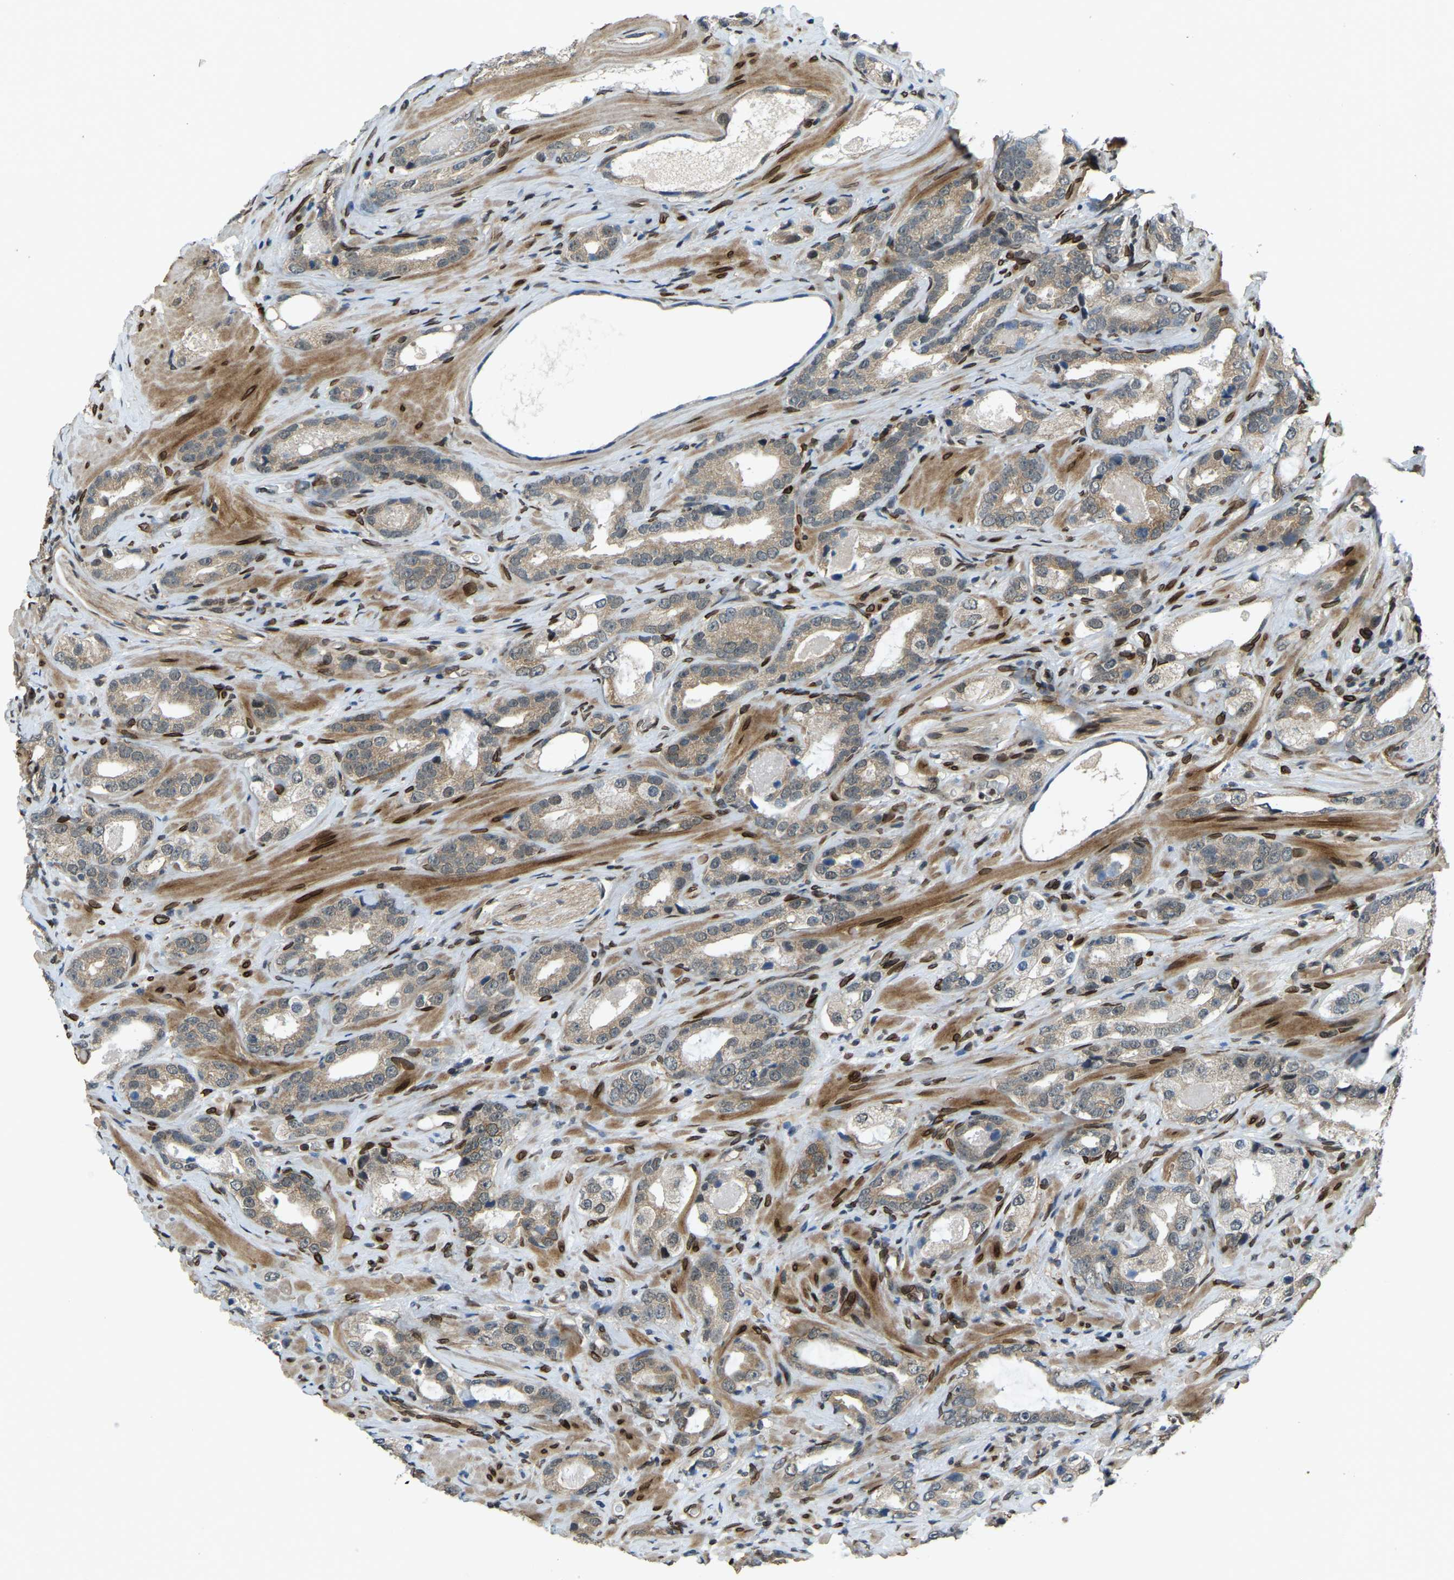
{"staining": {"intensity": "weak", "quantity": "25%-75%", "location": "cytoplasmic/membranous"}, "tissue": "prostate cancer", "cell_type": "Tumor cells", "image_type": "cancer", "snomed": [{"axis": "morphology", "description": "Adenocarcinoma, High grade"}, {"axis": "topography", "description": "Prostate"}], "caption": "This micrograph shows immunohistochemistry staining of prostate cancer (high-grade adenocarcinoma), with low weak cytoplasmic/membranous staining in about 25%-75% of tumor cells.", "gene": "SYNE1", "patient": {"sex": "male", "age": 63}}